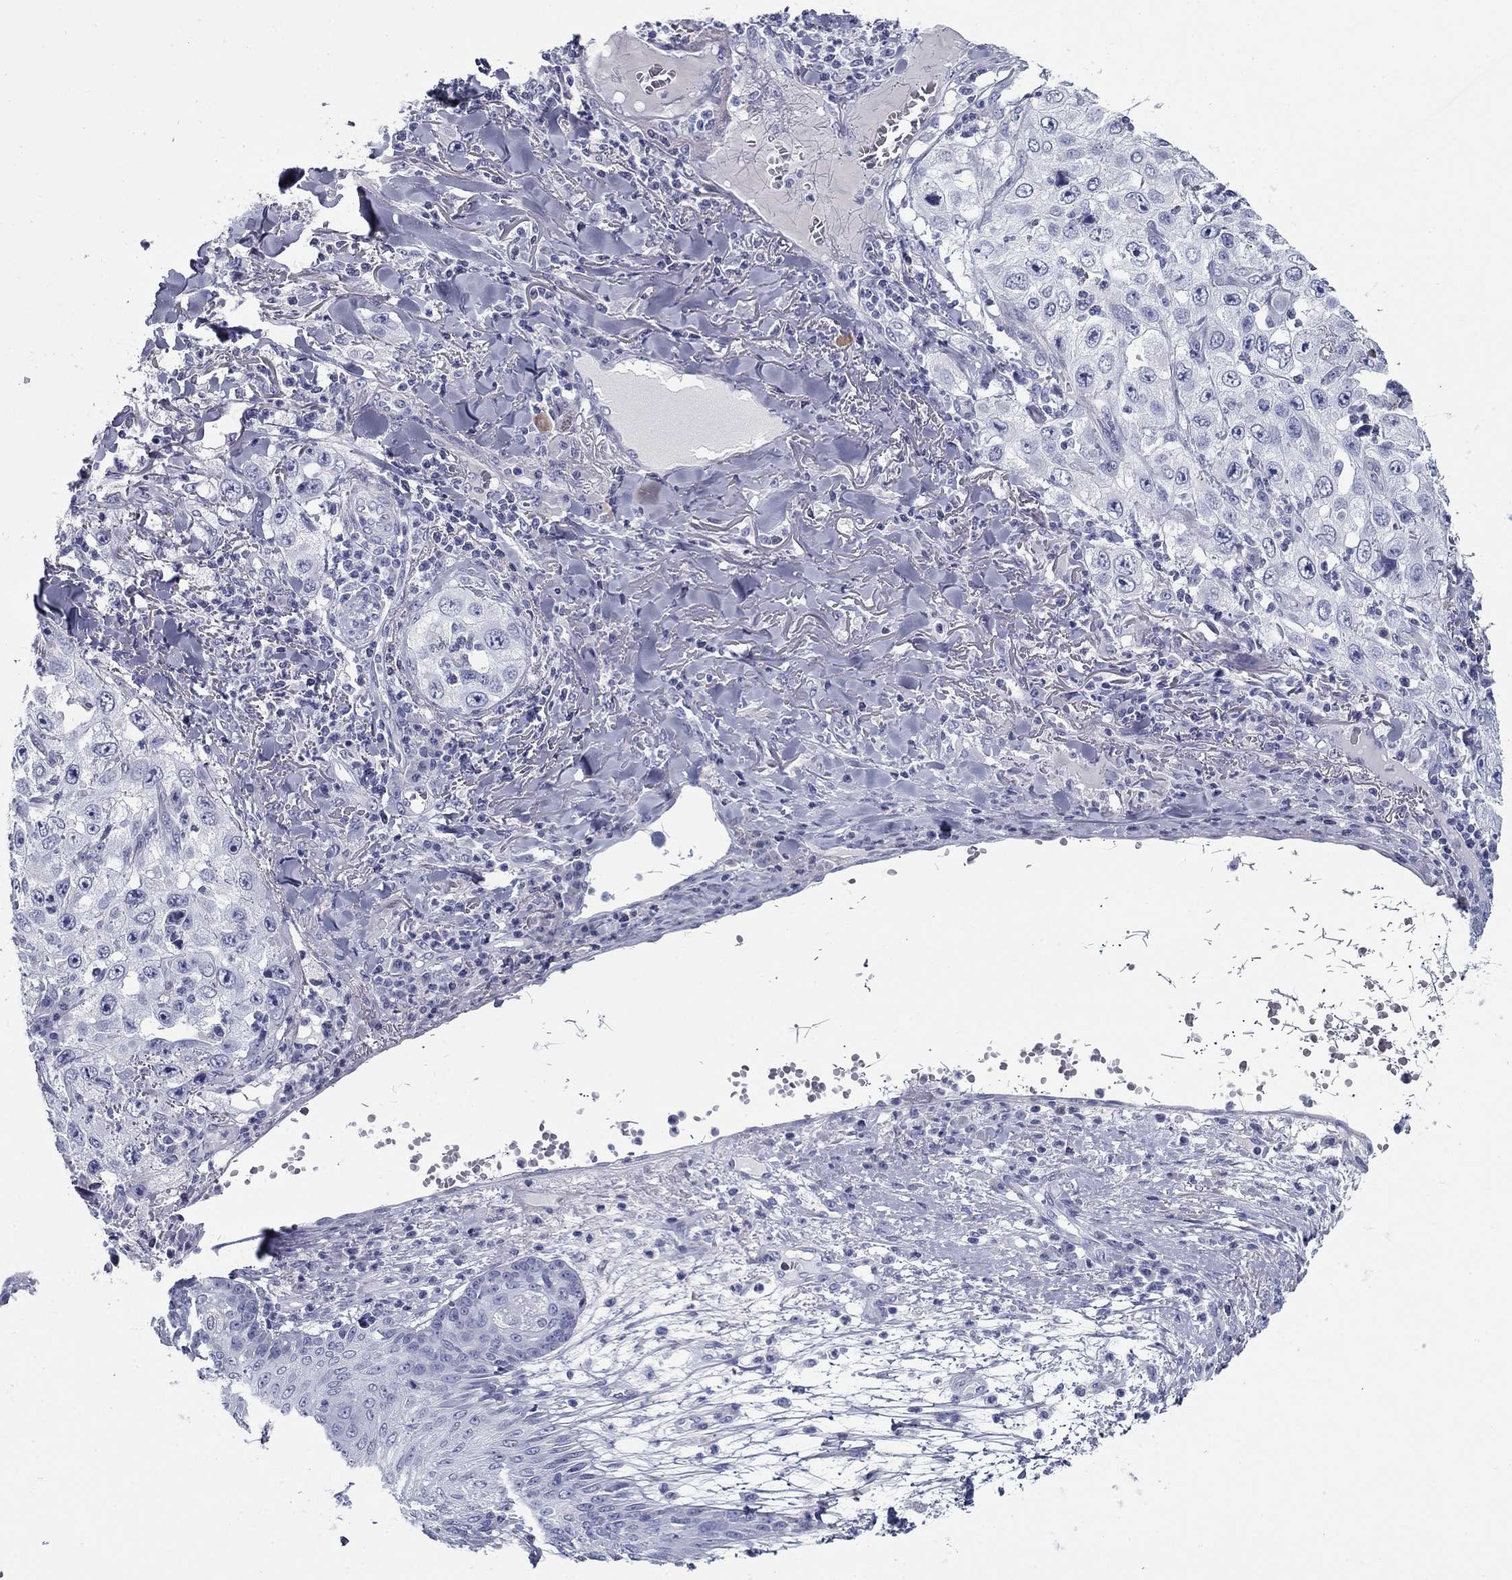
{"staining": {"intensity": "negative", "quantity": "none", "location": "none"}, "tissue": "skin cancer", "cell_type": "Tumor cells", "image_type": "cancer", "snomed": [{"axis": "morphology", "description": "Squamous cell carcinoma, NOS"}, {"axis": "topography", "description": "Skin"}], "caption": "This is an immunohistochemistry (IHC) micrograph of human squamous cell carcinoma (skin). There is no staining in tumor cells.", "gene": "ZP2", "patient": {"sex": "male", "age": 82}}